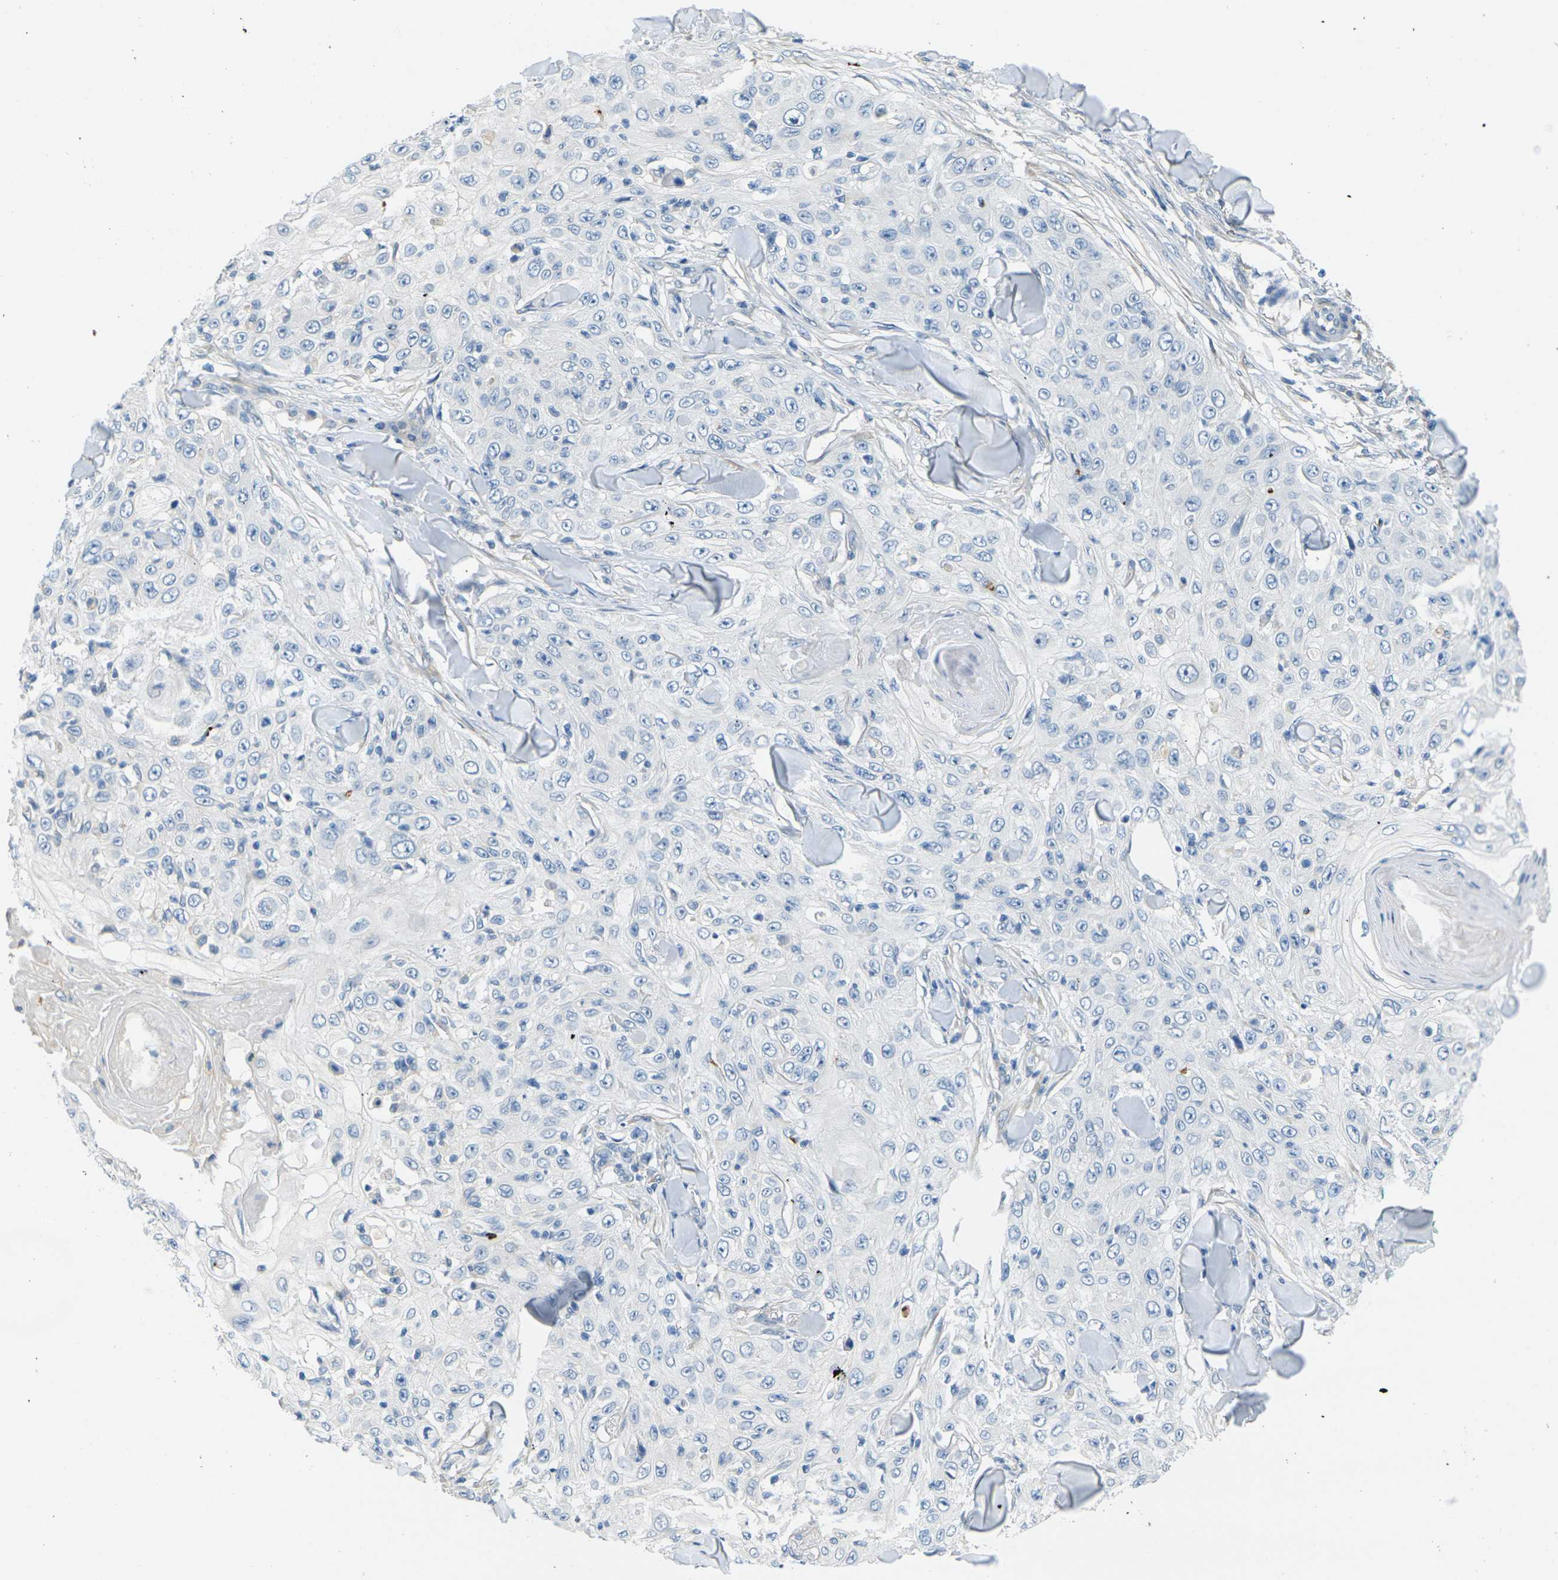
{"staining": {"intensity": "negative", "quantity": "none", "location": "none"}, "tissue": "skin cancer", "cell_type": "Tumor cells", "image_type": "cancer", "snomed": [{"axis": "morphology", "description": "Squamous cell carcinoma, NOS"}, {"axis": "topography", "description": "Skin"}], "caption": "This is a micrograph of immunohistochemistry staining of skin cancer, which shows no positivity in tumor cells.", "gene": "CYP2C8", "patient": {"sex": "male", "age": 86}}